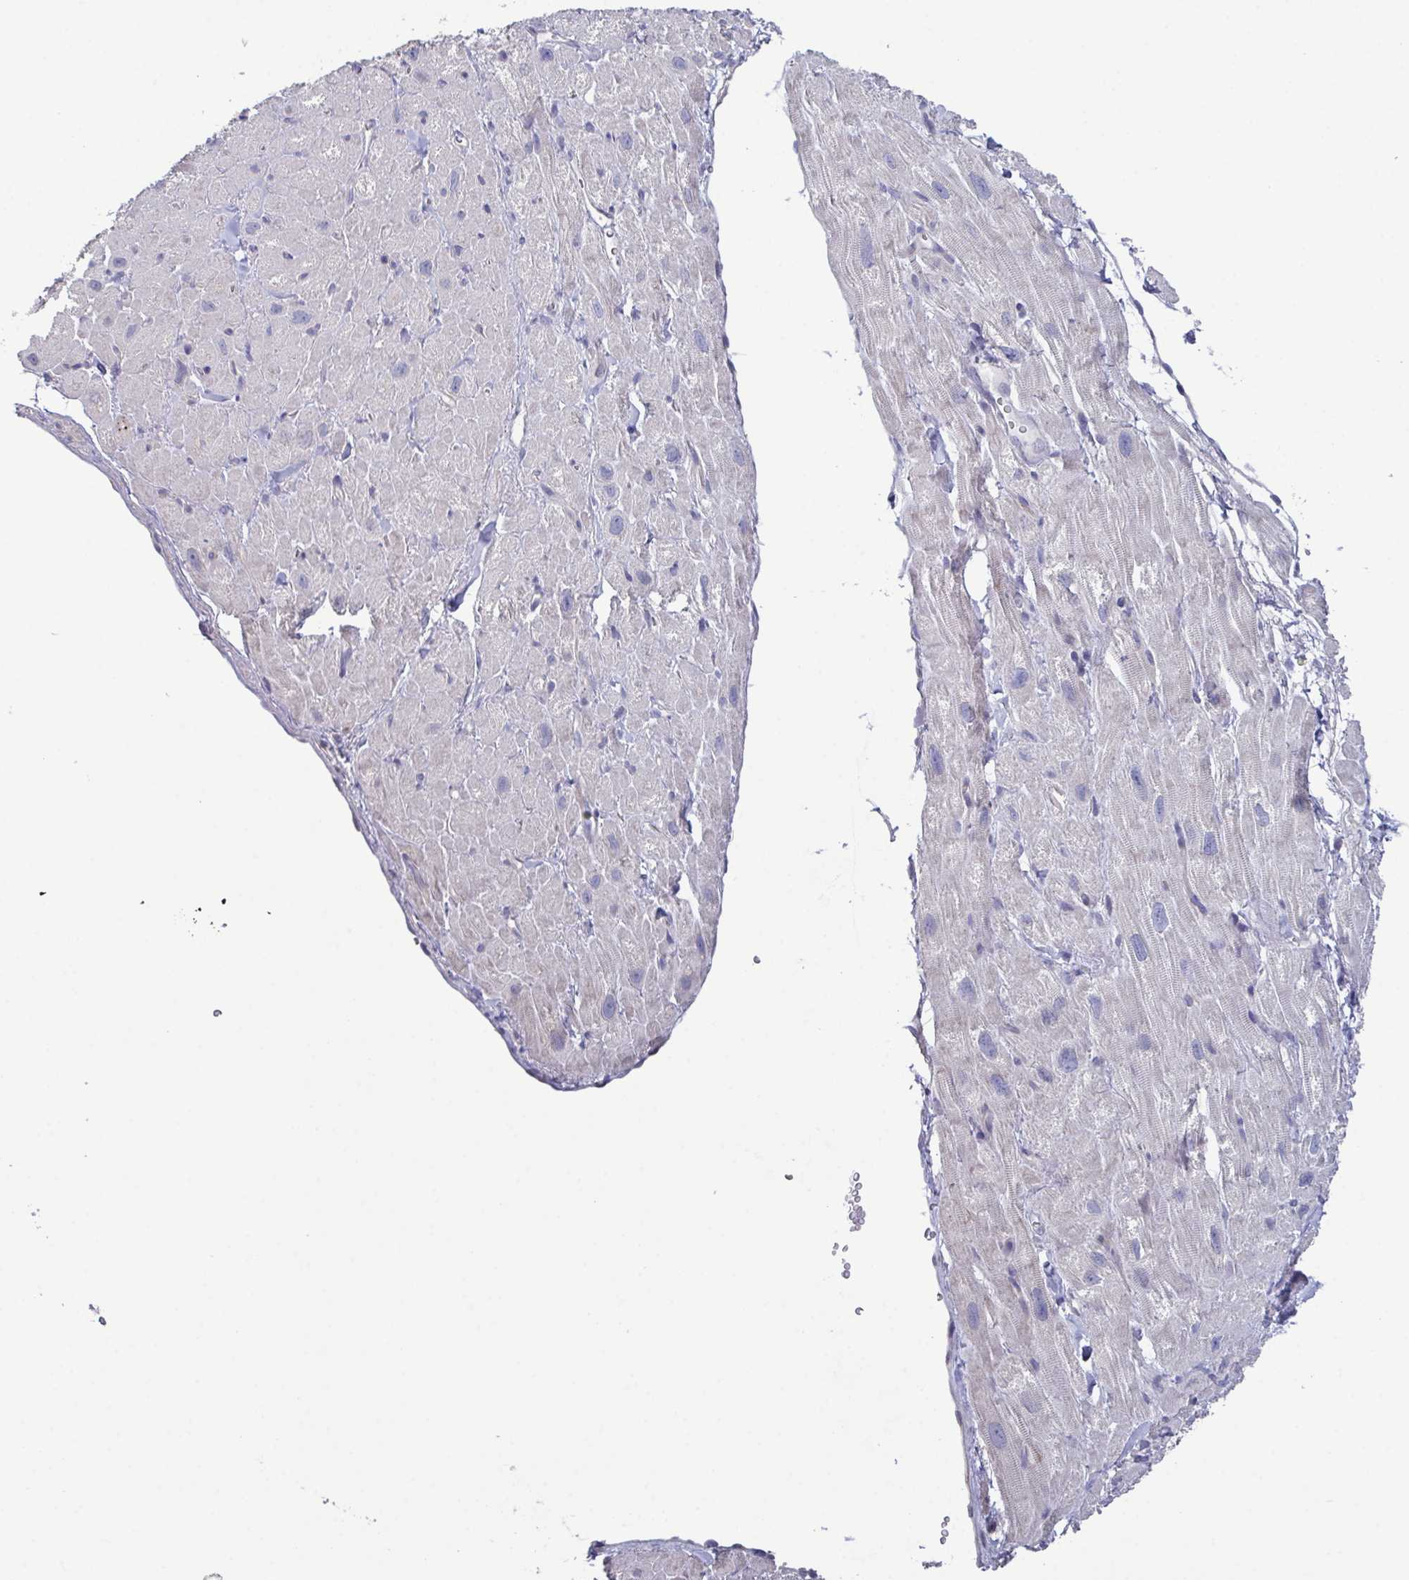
{"staining": {"intensity": "negative", "quantity": "none", "location": "none"}, "tissue": "heart muscle", "cell_type": "Cardiomyocytes", "image_type": "normal", "snomed": [{"axis": "morphology", "description": "Normal tissue, NOS"}, {"axis": "topography", "description": "Heart"}], "caption": "DAB (3,3'-diaminobenzidine) immunohistochemical staining of benign human heart muscle demonstrates no significant positivity in cardiomyocytes.", "gene": "GLDC", "patient": {"sex": "female", "age": 62}}